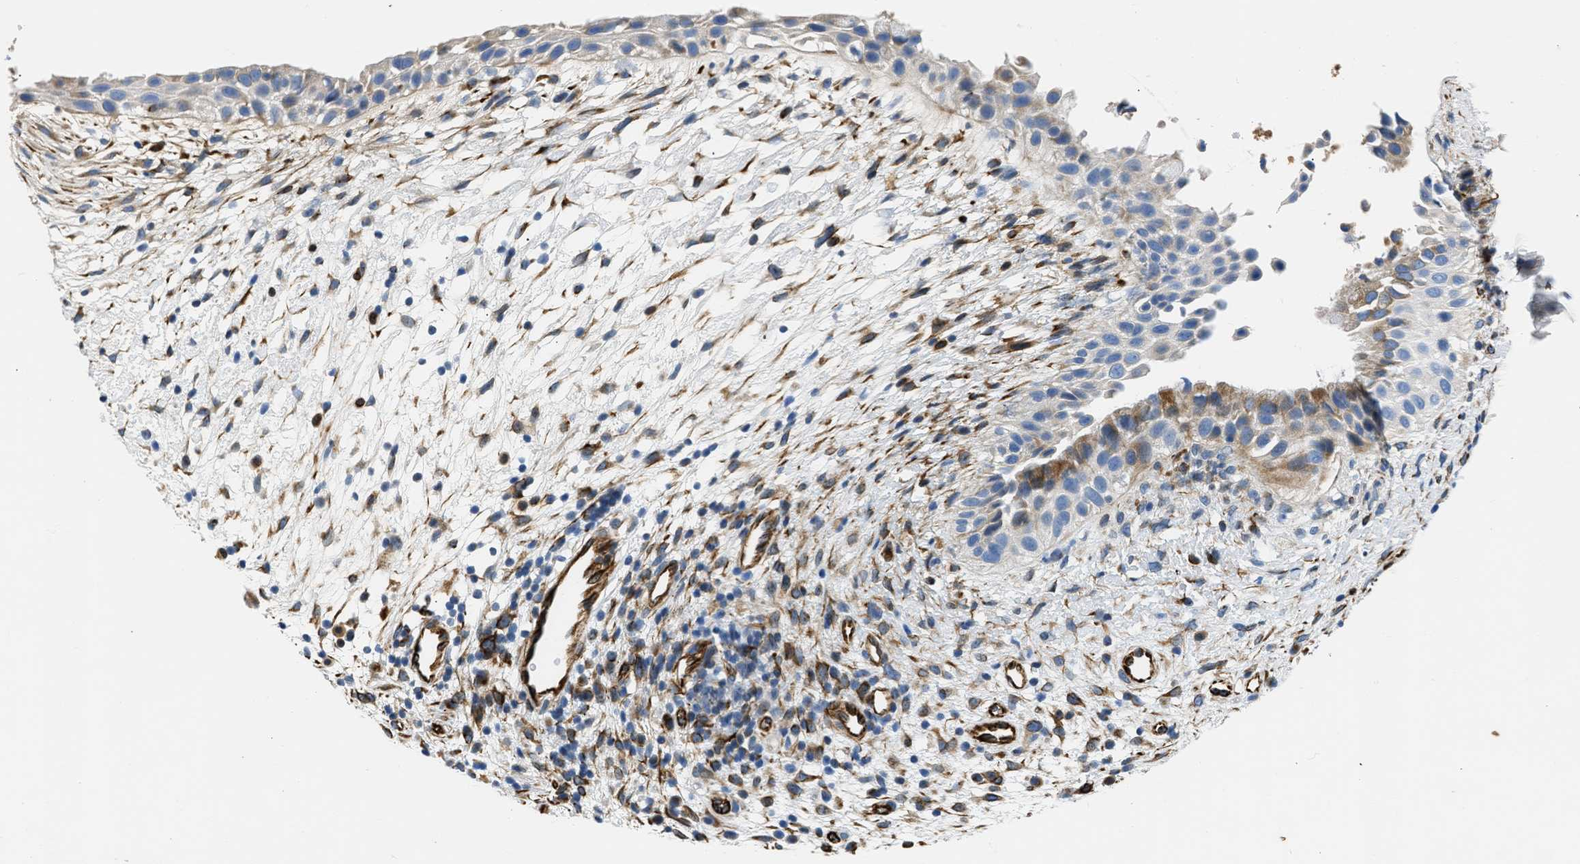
{"staining": {"intensity": "moderate", "quantity": "25%-75%", "location": "cytoplasmic/membranous"}, "tissue": "nasopharynx", "cell_type": "Respiratory epithelial cells", "image_type": "normal", "snomed": [{"axis": "morphology", "description": "Normal tissue, NOS"}, {"axis": "topography", "description": "Nasopharynx"}], "caption": "Respiratory epithelial cells exhibit medium levels of moderate cytoplasmic/membranous expression in approximately 25%-75% of cells in normal human nasopharynx. (DAB = brown stain, brightfield microscopy at high magnification).", "gene": "ULK4", "patient": {"sex": "male", "age": 22}}